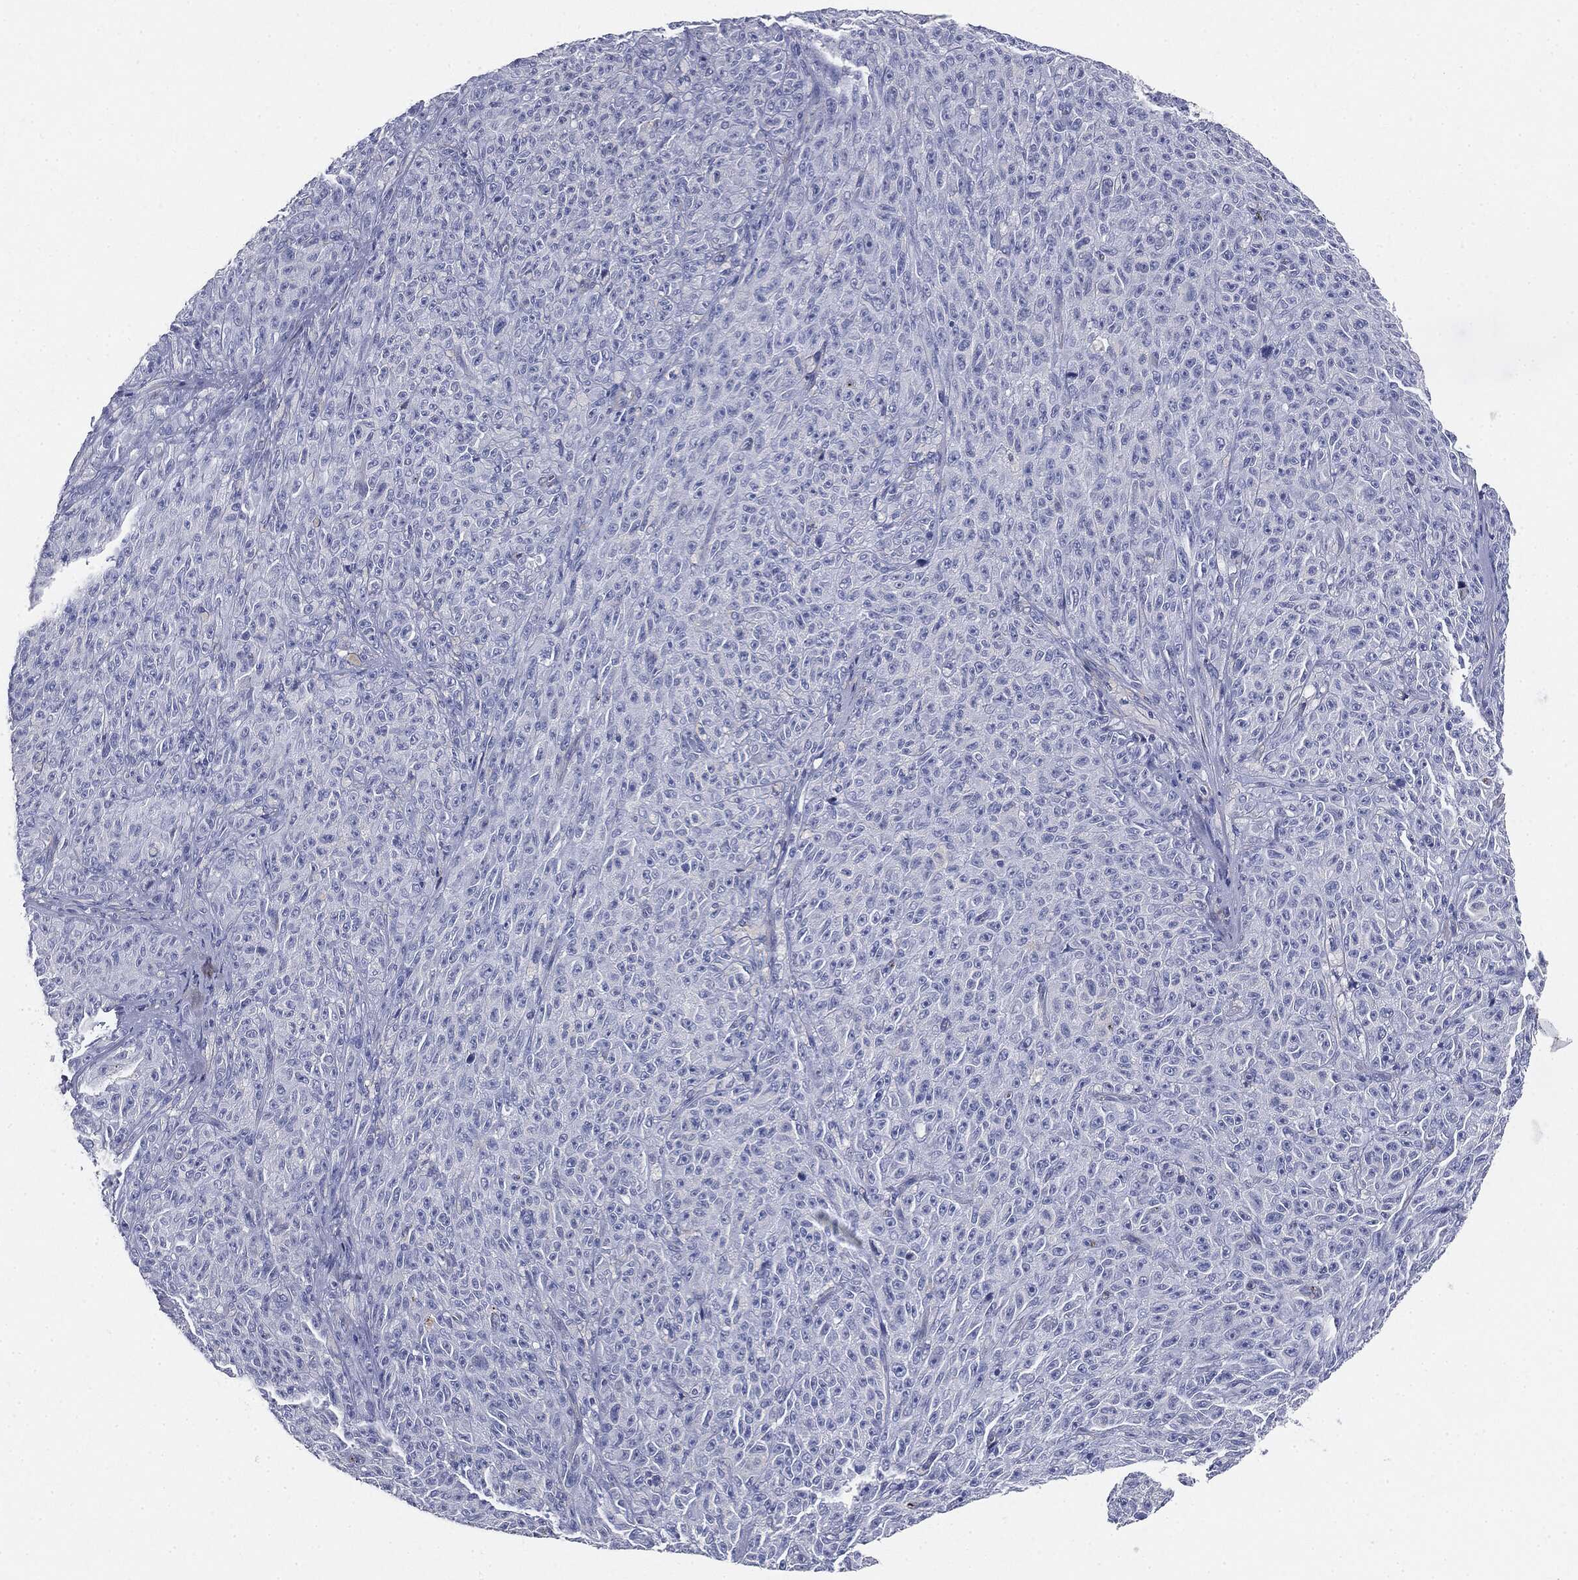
{"staining": {"intensity": "negative", "quantity": "none", "location": "none"}, "tissue": "melanoma", "cell_type": "Tumor cells", "image_type": "cancer", "snomed": [{"axis": "morphology", "description": "Malignant melanoma, NOS"}, {"axis": "topography", "description": "Skin"}], "caption": "DAB immunohistochemical staining of malignant melanoma shows no significant expression in tumor cells.", "gene": "MUC5AC", "patient": {"sex": "female", "age": 82}}